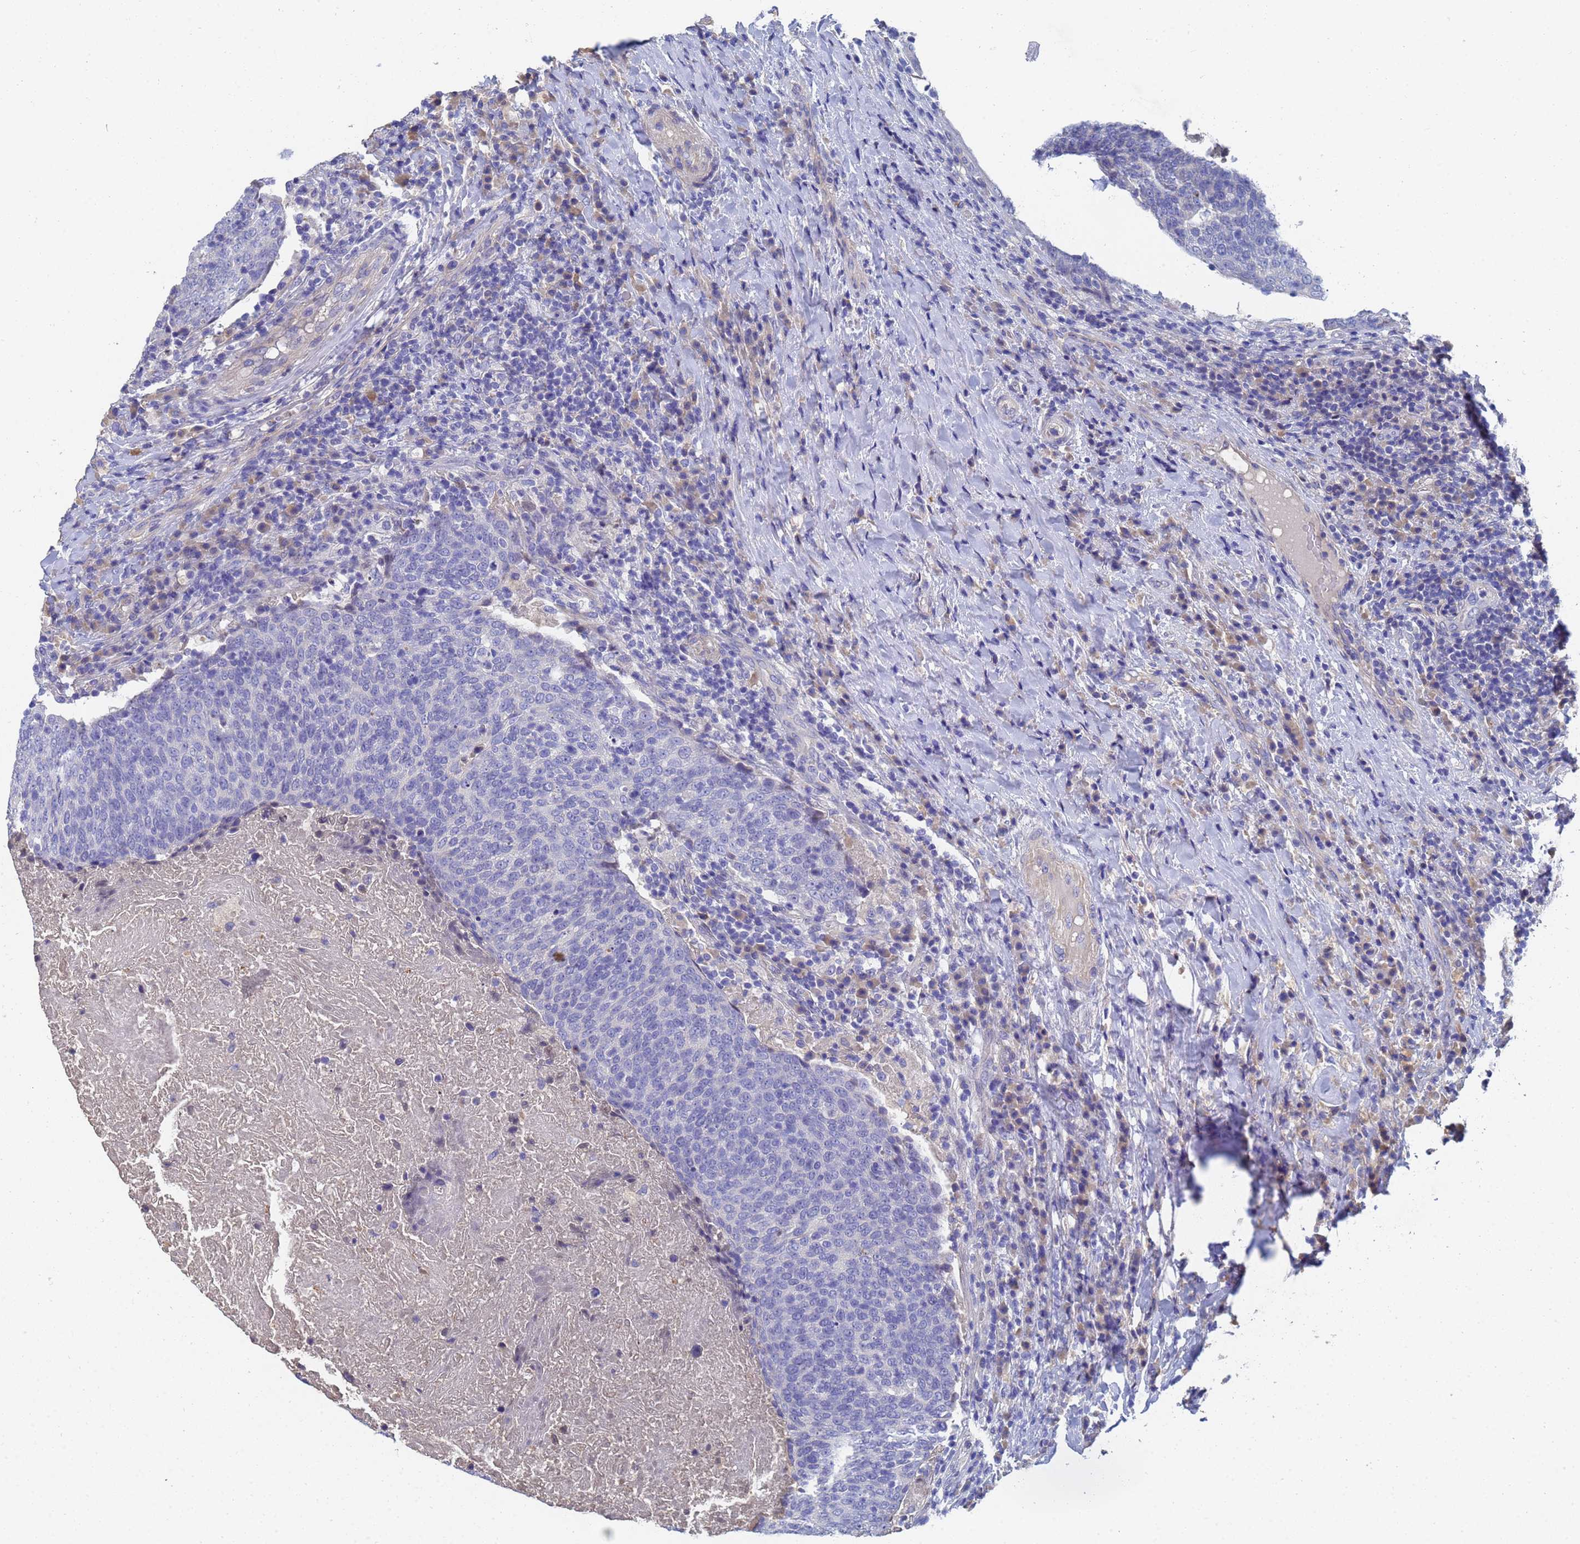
{"staining": {"intensity": "negative", "quantity": "none", "location": "none"}, "tissue": "head and neck cancer", "cell_type": "Tumor cells", "image_type": "cancer", "snomed": [{"axis": "morphology", "description": "Squamous cell carcinoma, NOS"}, {"axis": "morphology", "description": "Squamous cell carcinoma, metastatic, NOS"}, {"axis": "topography", "description": "Lymph node"}, {"axis": "topography", "description": "Head-Neck"}], "caption": "Tumor cells are negative for brown protein staining in head and neck cancer.", "gene": "LBX2", "patient": {"sex": "male", "age": 62}}